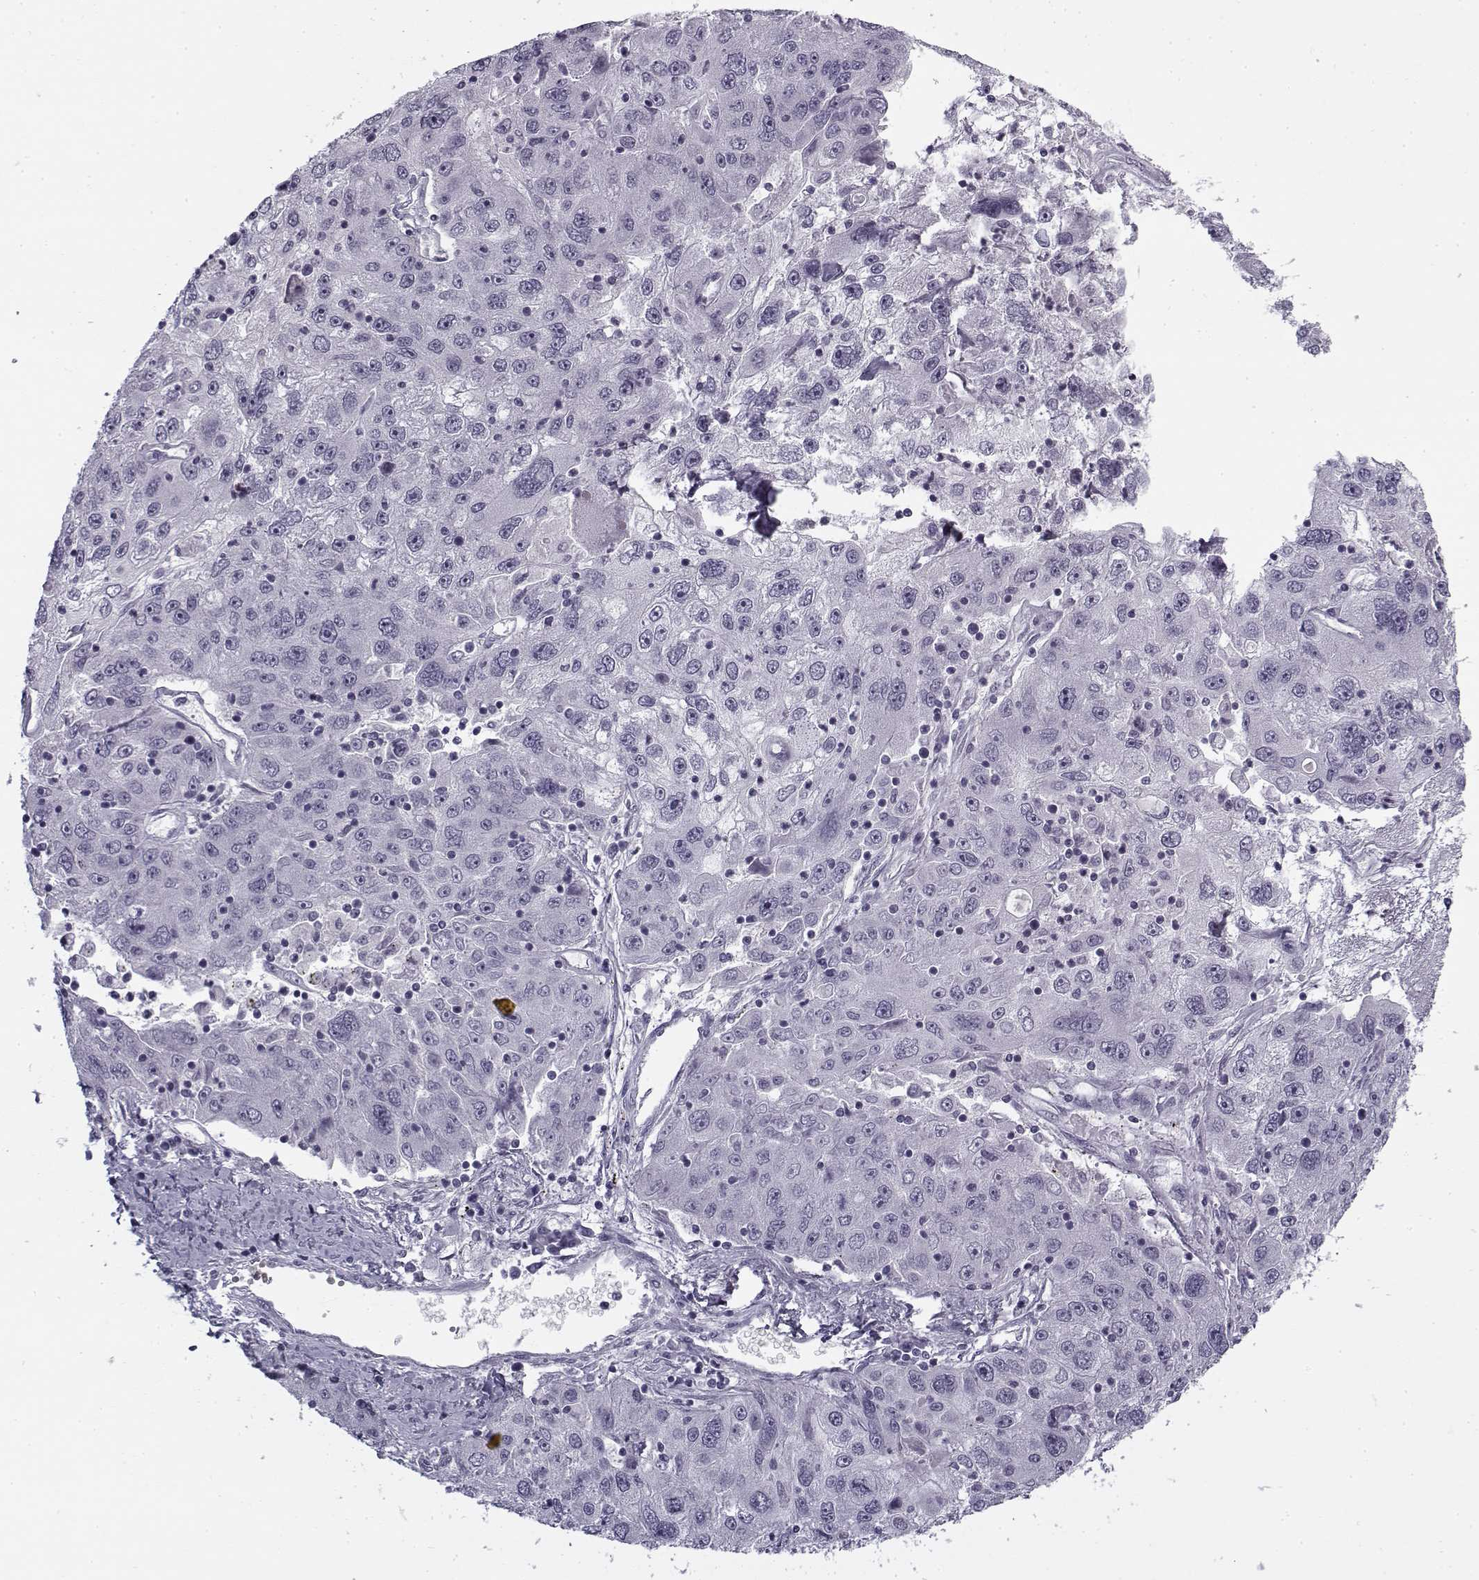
{"staining": {"intensity": "negative", "quantity": "none", "location": "none"}, "tissue": "stomach cancer", "cell_type": "Tumor cells", "image_type": "cancer", "snomed": [{"axis": "morphology", "description": "Adenocarcinoma, NOS"}, {"axis": "topography", "description": "Stomach"}], "caption": "IHC micrograph of neoplastic tissue: human stomach cancer (adenocarcinoma) stained with DAB shows no significant protein positivity in tumor cells. The staining was performed using DAB (3,3'-diaminobenzidine) to visualize the protein expression in brown, while the nuclei were stained in blue with hematoxylin (Magnification: 20x).", "gene": "SNCA", "patient": {"sex": "male", "age": 56}}